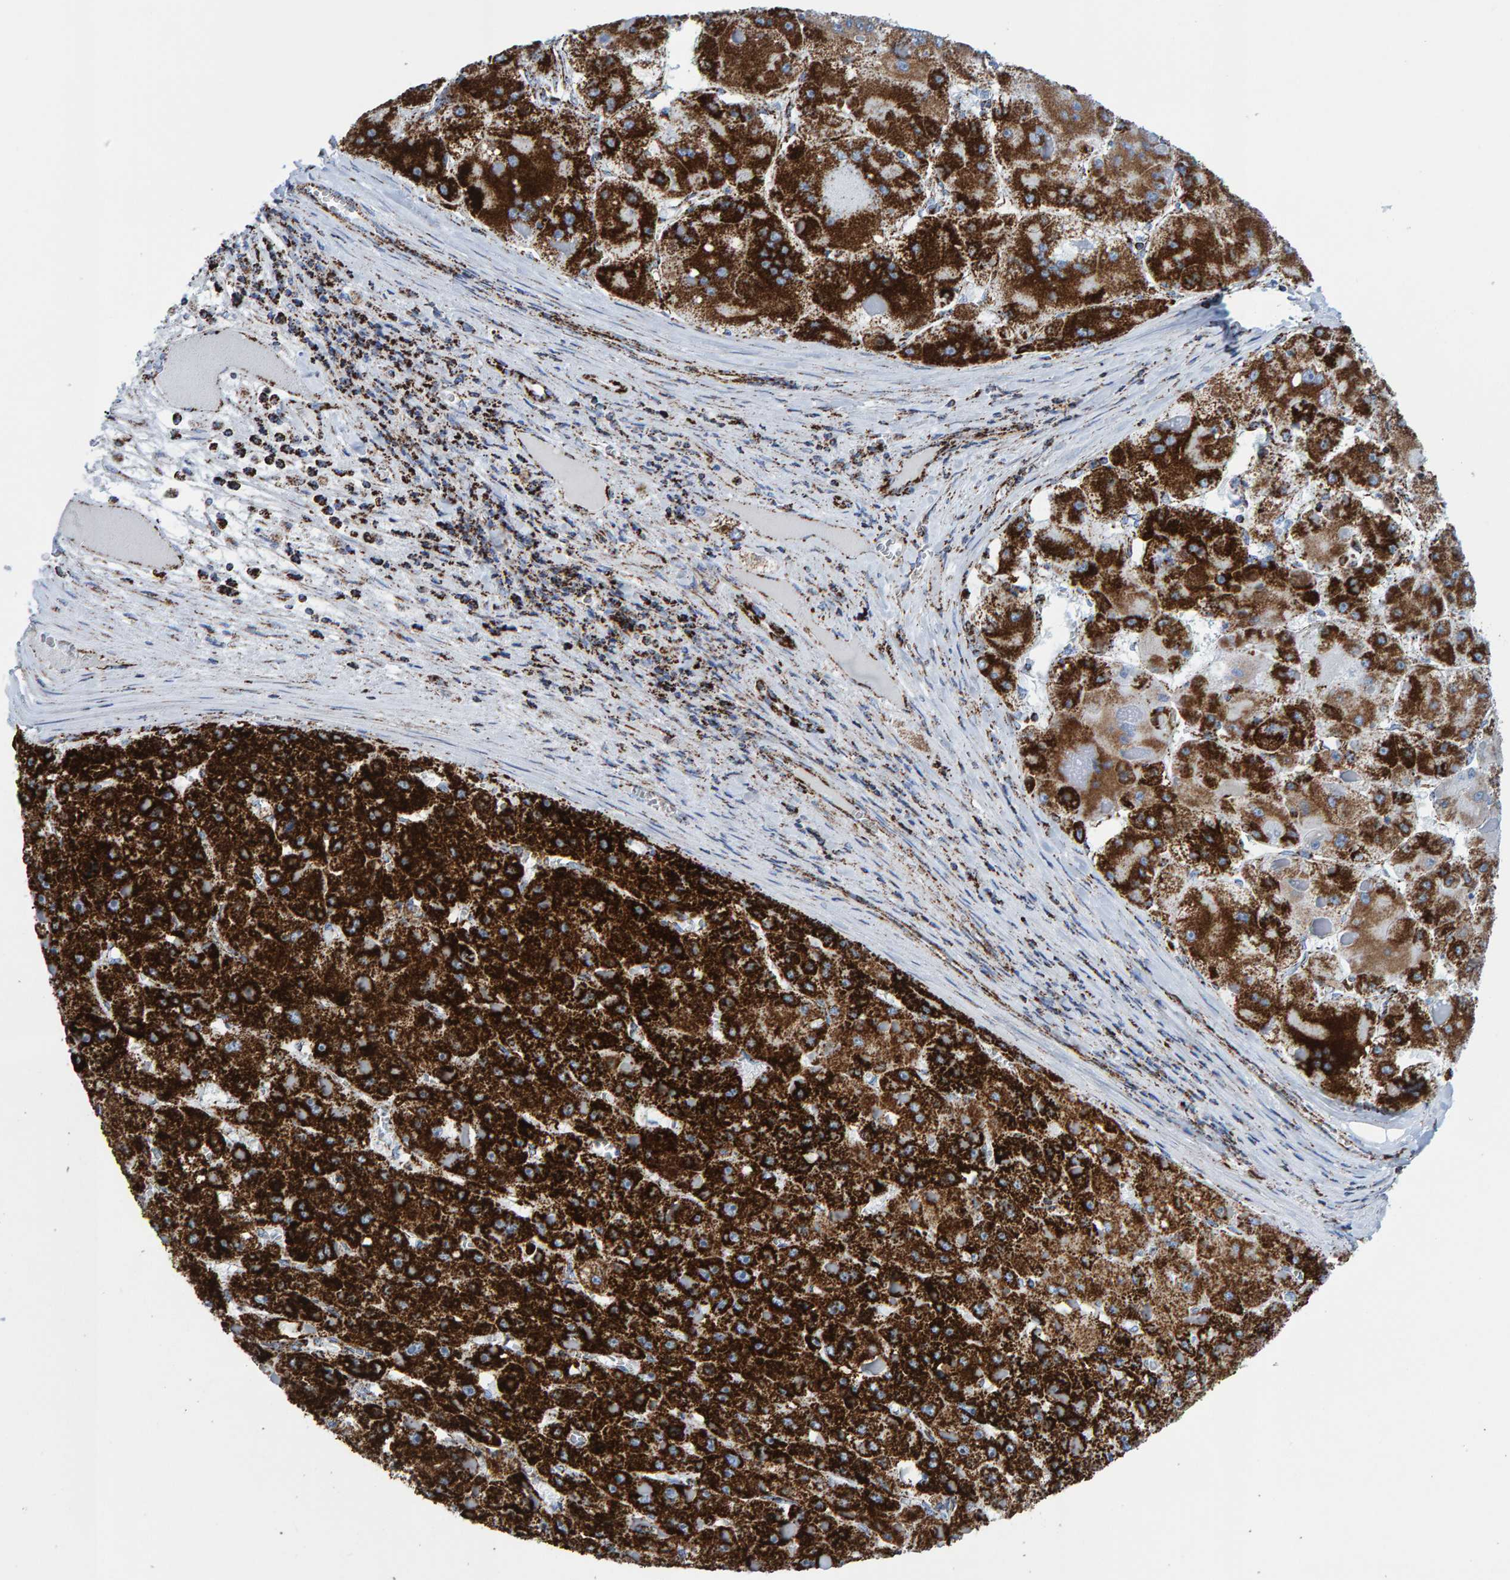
{"staining": {"intensity": "strong", "quantity": ">75%", "location": "cytoplasmic/membranous"}, "tissue": "liver cancer", "cell_type": "Tumor cells", "image_type": "cancer", "snomed": [{"axis": "morphology", "description": "Carcinoma, Hepatocellular, NOS"}, {"axis": "topography", "description": "Liver"}], "caption": "This micrograph demonstrates immunohistochemistry staining of human hepatocellular carcinoma (liver), with high strong cytoplasmic/membranous staining in approximately >75% of tumor cells.", "gene": "ENSG00000262660", "patient": {"sex": "female", "age": 73}}